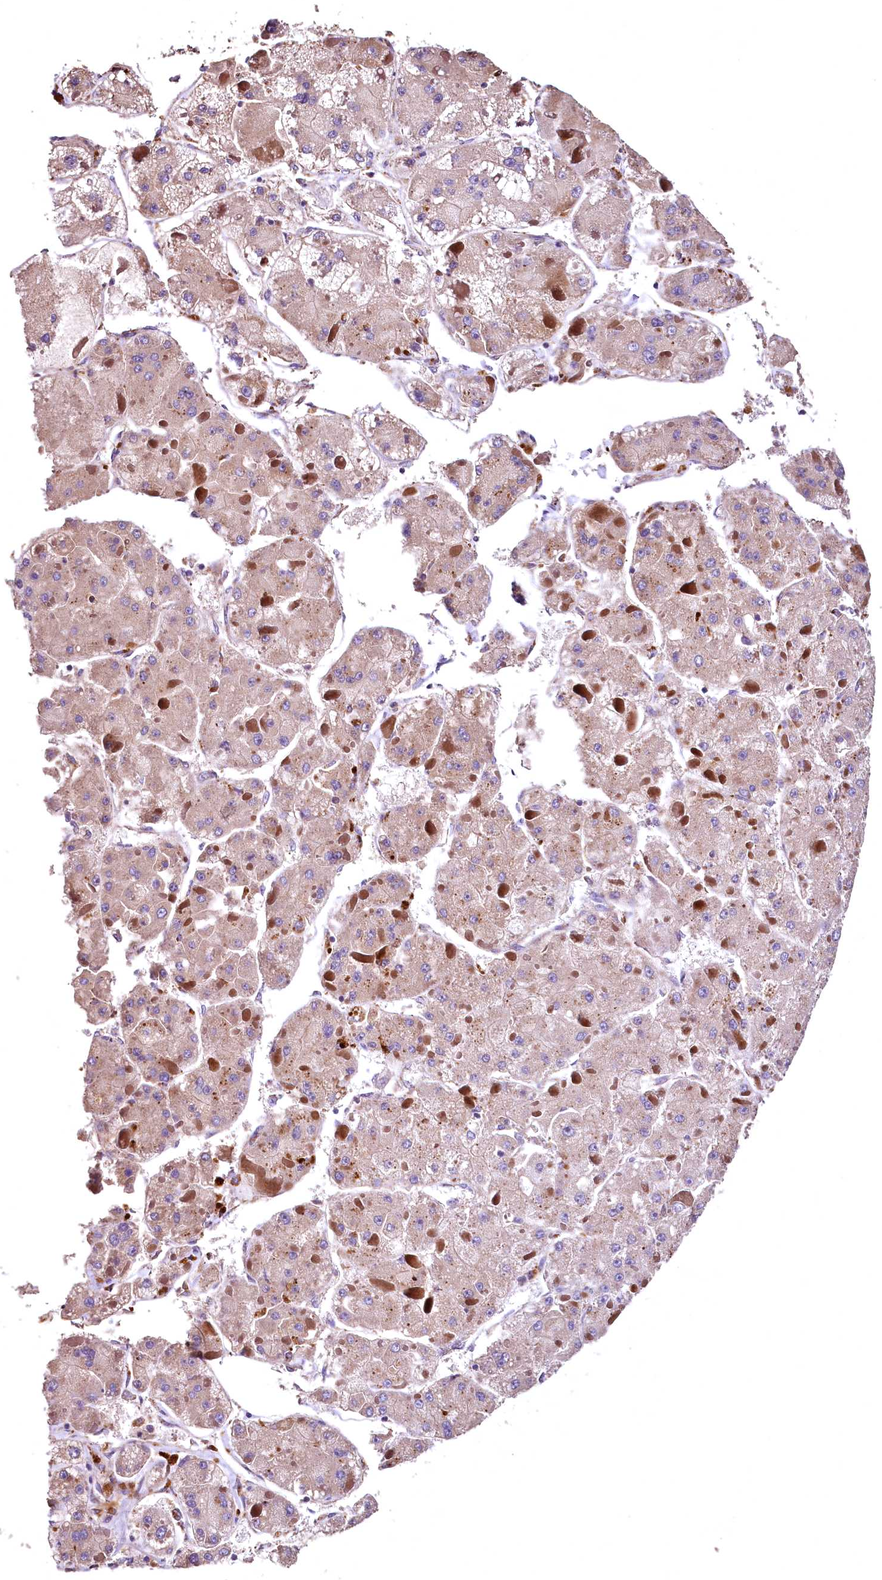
{"staining": {"intensity": "weak", "quantity": ">75%", "location": "cytoplasmic/membranous"}, "tissue": "liver cancer", "cell_type": "Tumor cells", "image_type": "cancer", "snomed": [{"axis": "morphology", "description": "Carcinoma, Hepatocellular, NOS"}, {"axis": "topography", "description": "Liver"}], "caption": "DAB (3,3'-diaminobenzidine) immunohistochemical staining of liver cancer reveals weak cytoplasmic/membranous protein staining in about >75% of tumor cells. Ihc stains the protein in brown and the nuclei are stained blue.", "gene": "RASSF1", "patient": {"sex": "female", "age": 73}}